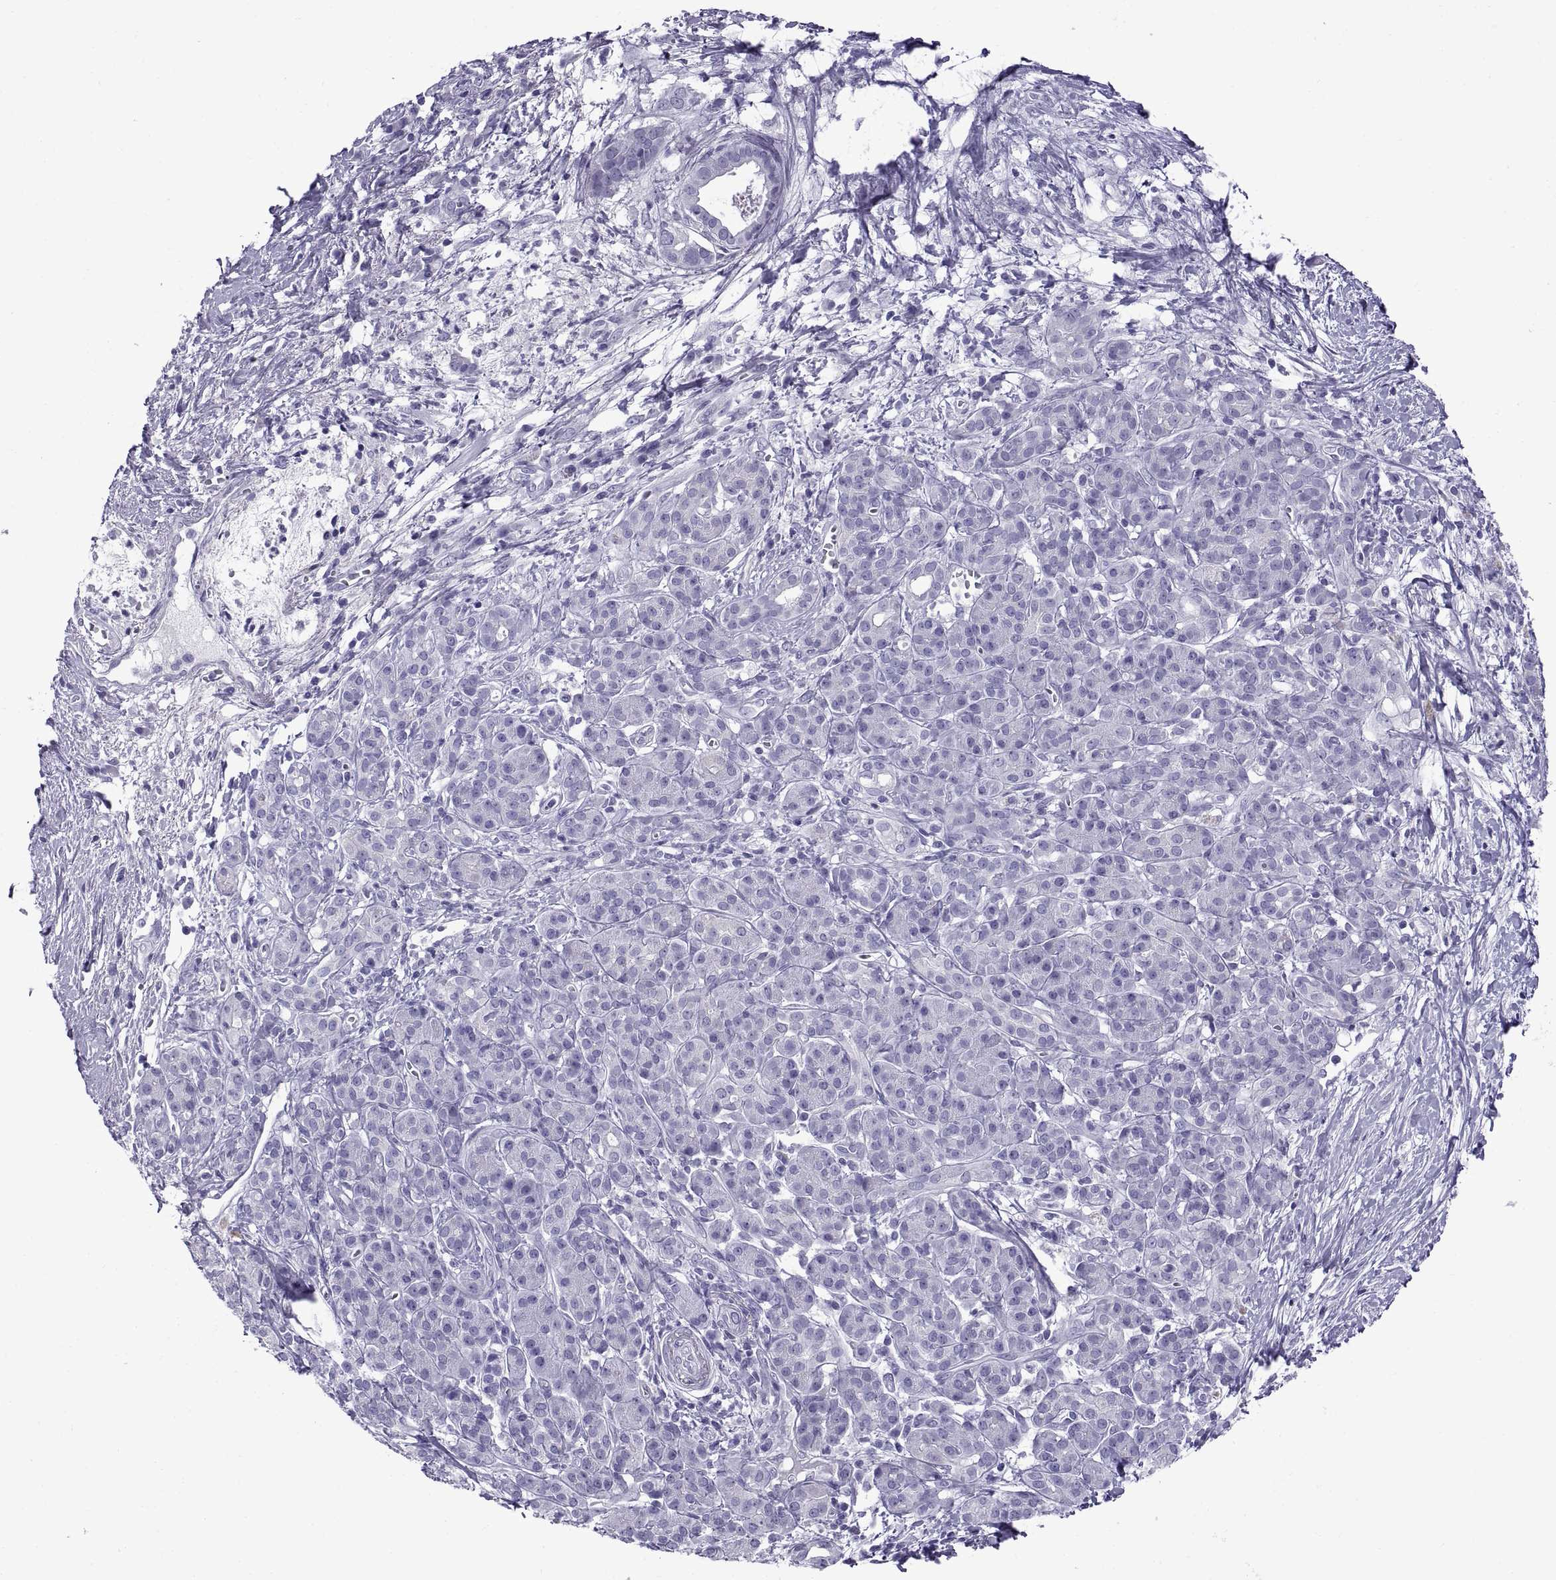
{"staining": {"intensity": "negative", "quantity": "none", "location": "none"}, "tissue": "pancreatic cancer", "cell_type": "Tumor cells", "image_type": "cancer", "snomed": [{"axis": "morphology", "description": "Adenocarcinoma, NOS"}, {"axis": "topography", "description": "Pancreas"}], "caption": "IHC of pancreatic cancer demonstrates no expression in tumor cells.", "gene": "SPDYE1", "patient": {"sex": "male", "age": 61}}